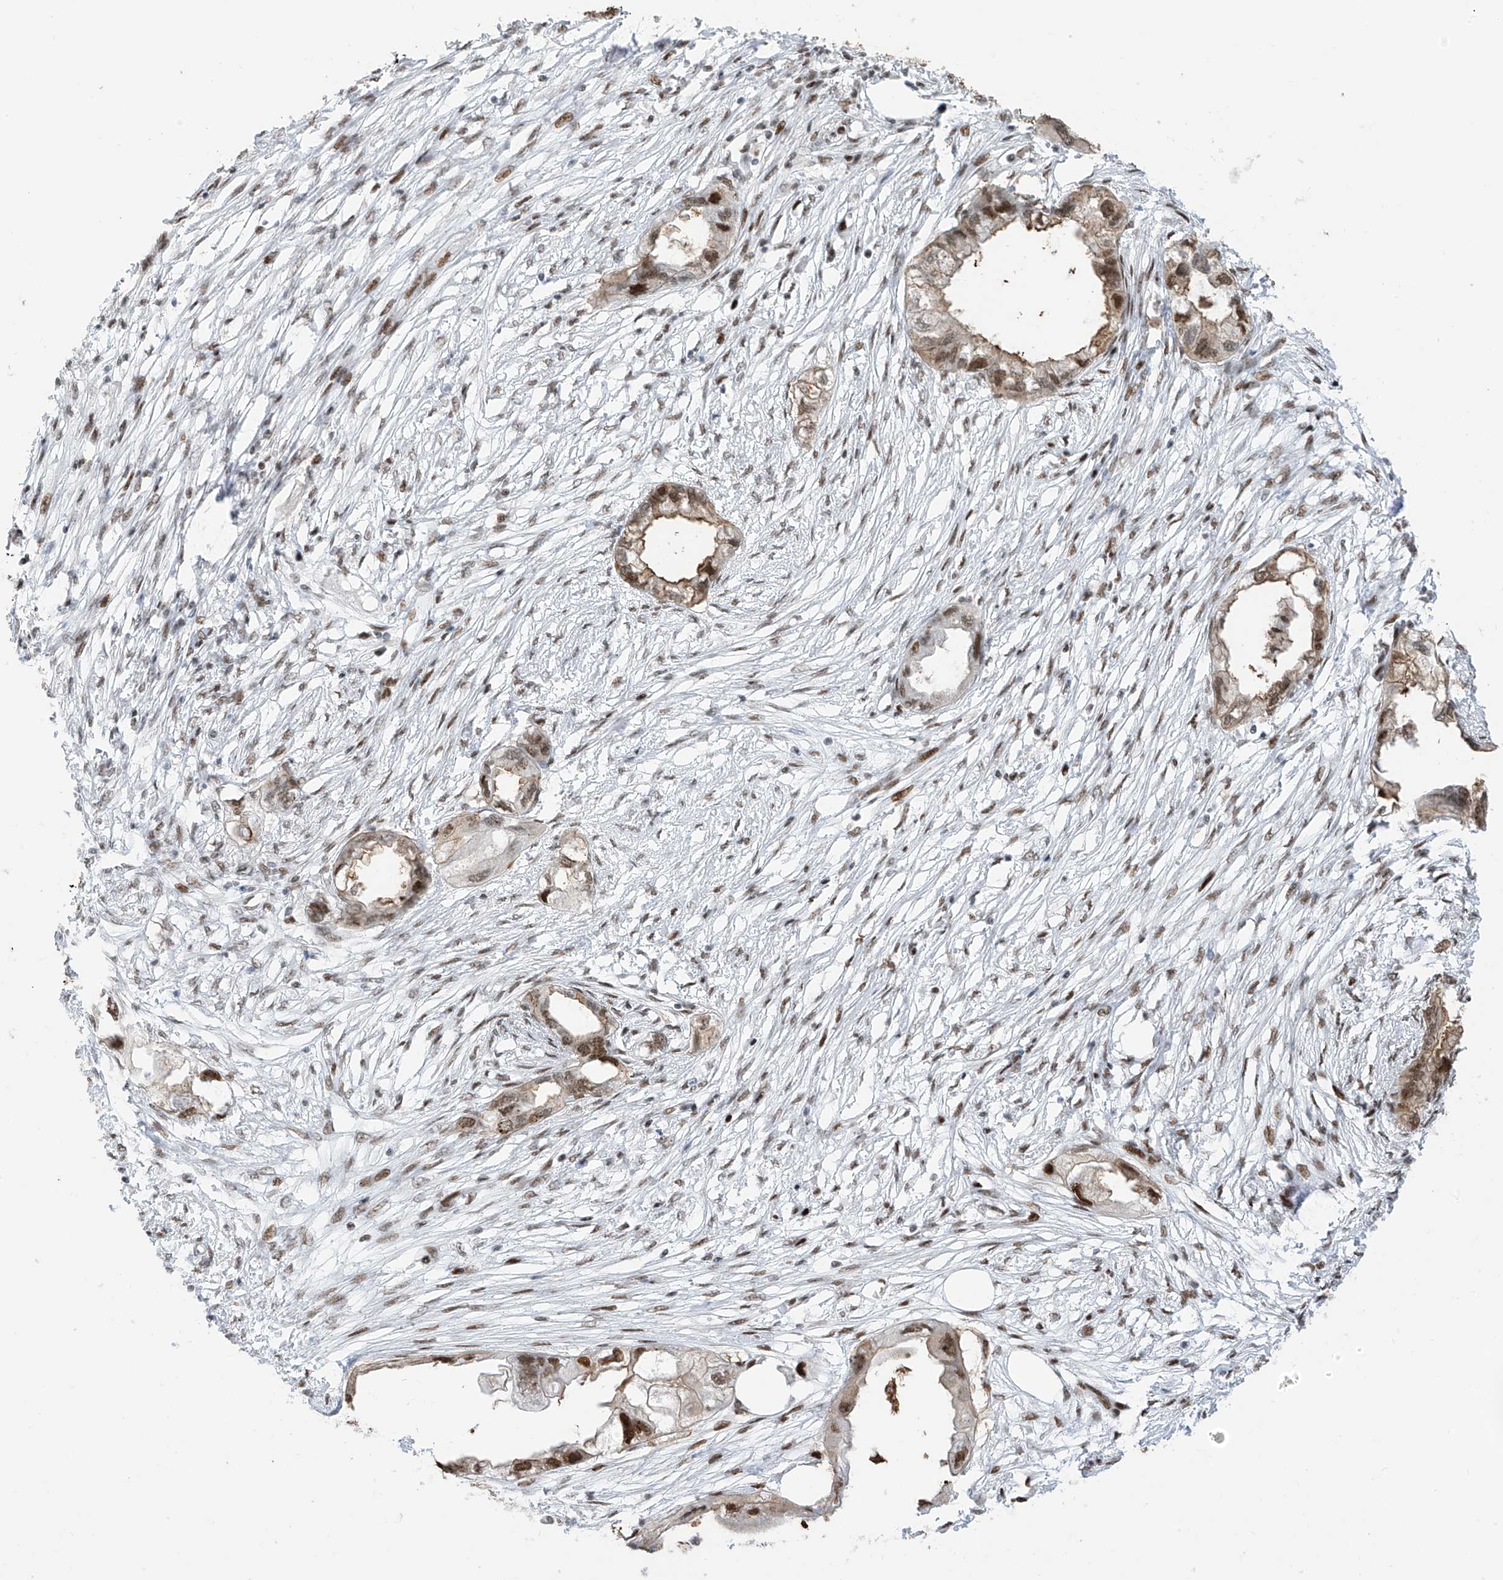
{"staining": {"intensity": "moderate", "quantity": ">75%", "location": "nuclear"}, "tissue": "endometrial cancer", "cell_type": "Tumor cells", "image_type": "cancer", "snomed": [{"axis": "morphology", "description": "Adenocarcinoma, NOS"}, {"axis": "morphology", "description": "Adenocarcinoma, metastatic, NOS"}, {"axis": "topography", "description": "Adipose tissue"}, {"axis": "topography", "description": "Endometrium"}], "caption": "IHC (DAB) staining of human endometrial cancer (metastatic adenocarcinoma) shows moderate nuclear protein positivity in approximately >75% of tumor cells.", "gene": "ZCWPW2", "patient": {"sex": "female", "age": 67}}